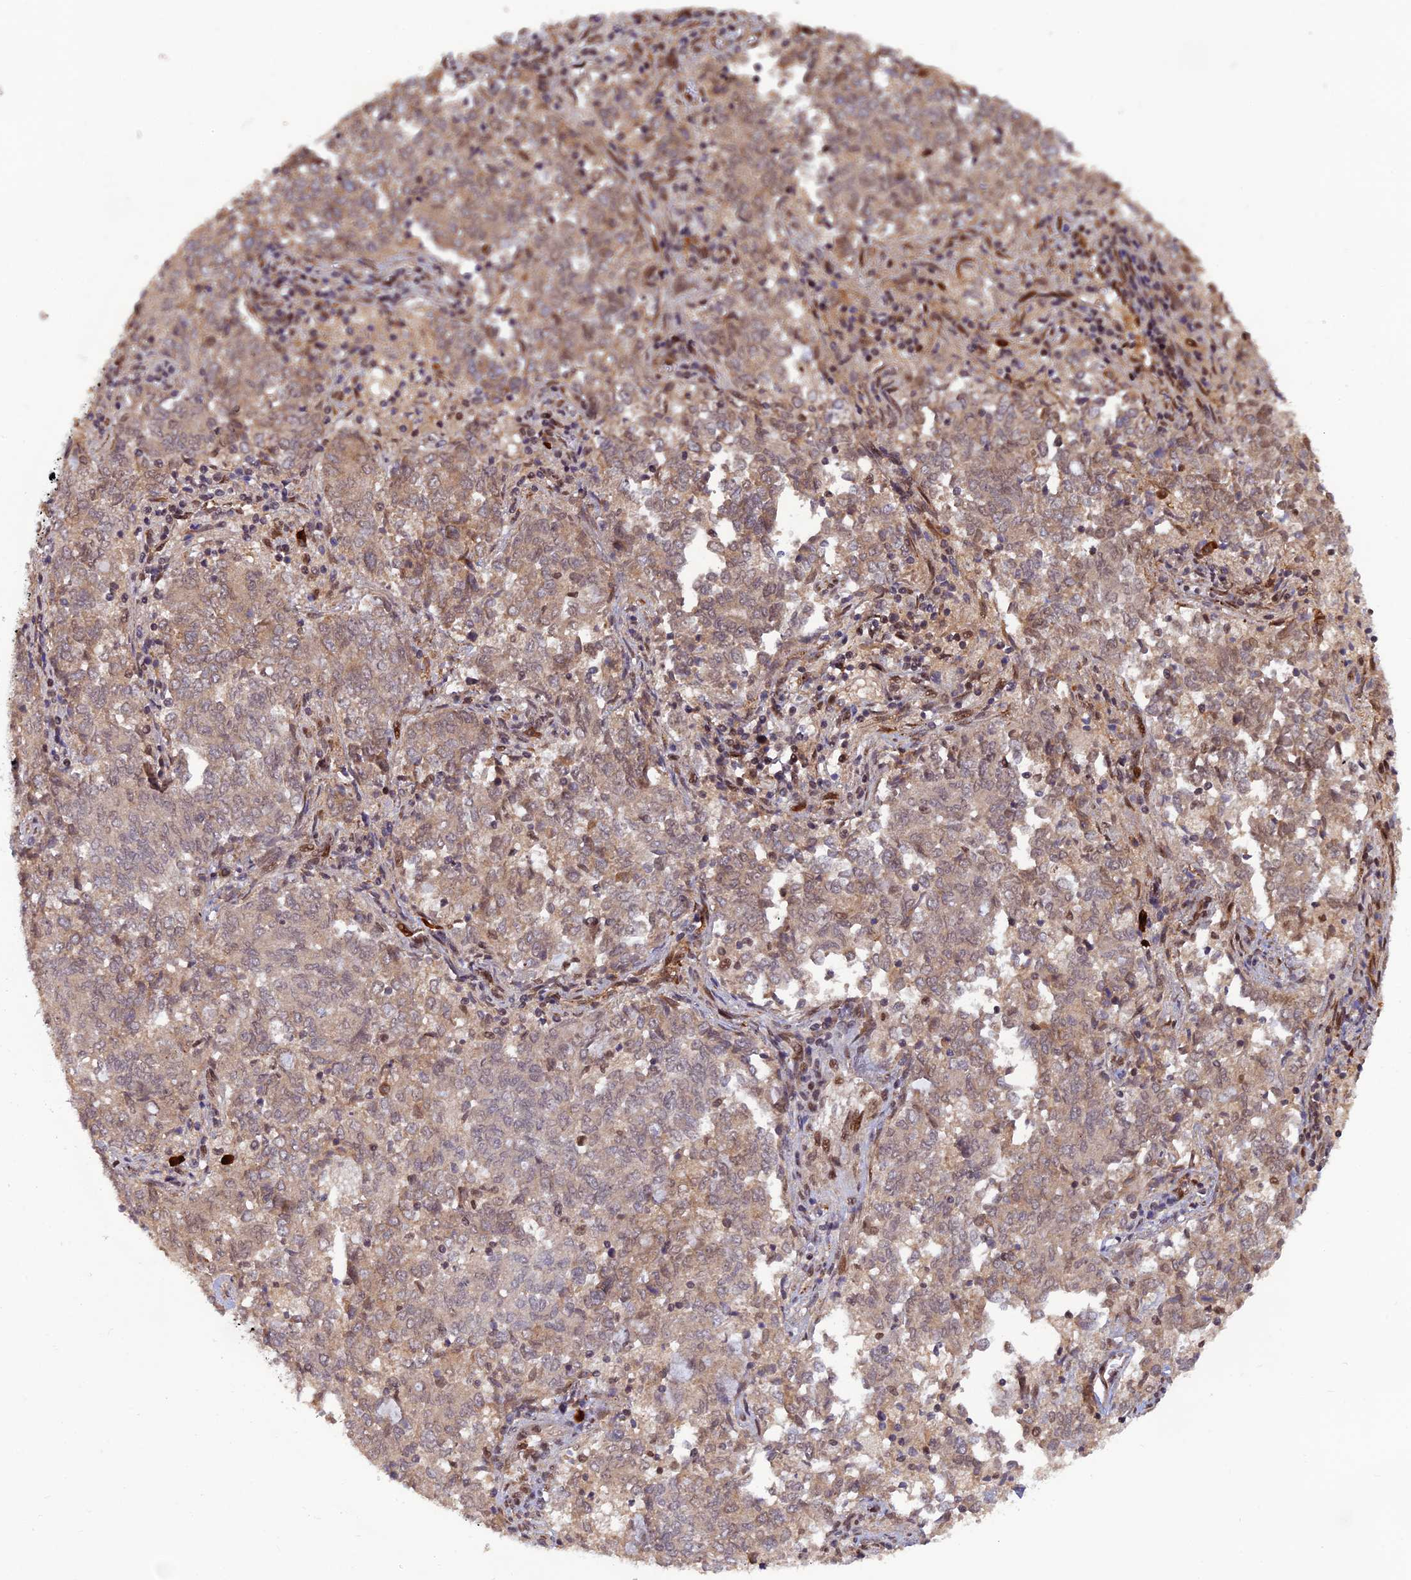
{"staining": {"intensity": "weak", "quantity": "<25%", "location": "cytoplasmic/membranous,nuclear"}, "tissue": "endometrial cancer", "cell_type": "Tumor cells", "image_type": "cancer", "snomed": [{"axis": "morphology", "description": "Adenocarcinoma, NOS"}, {"axis": "topography", "description": "Endometrium"}], "caption": "Protein analysis of endometrial adenocarcinoma demonstrates no significant positivity in tumor cells. (DAB (3,3'-diaminobenzidine) immunohistochemistry with hematoxylin counter stain).", "gene": "ZNF565", "patient": {"sex": "female", "age": 80}}